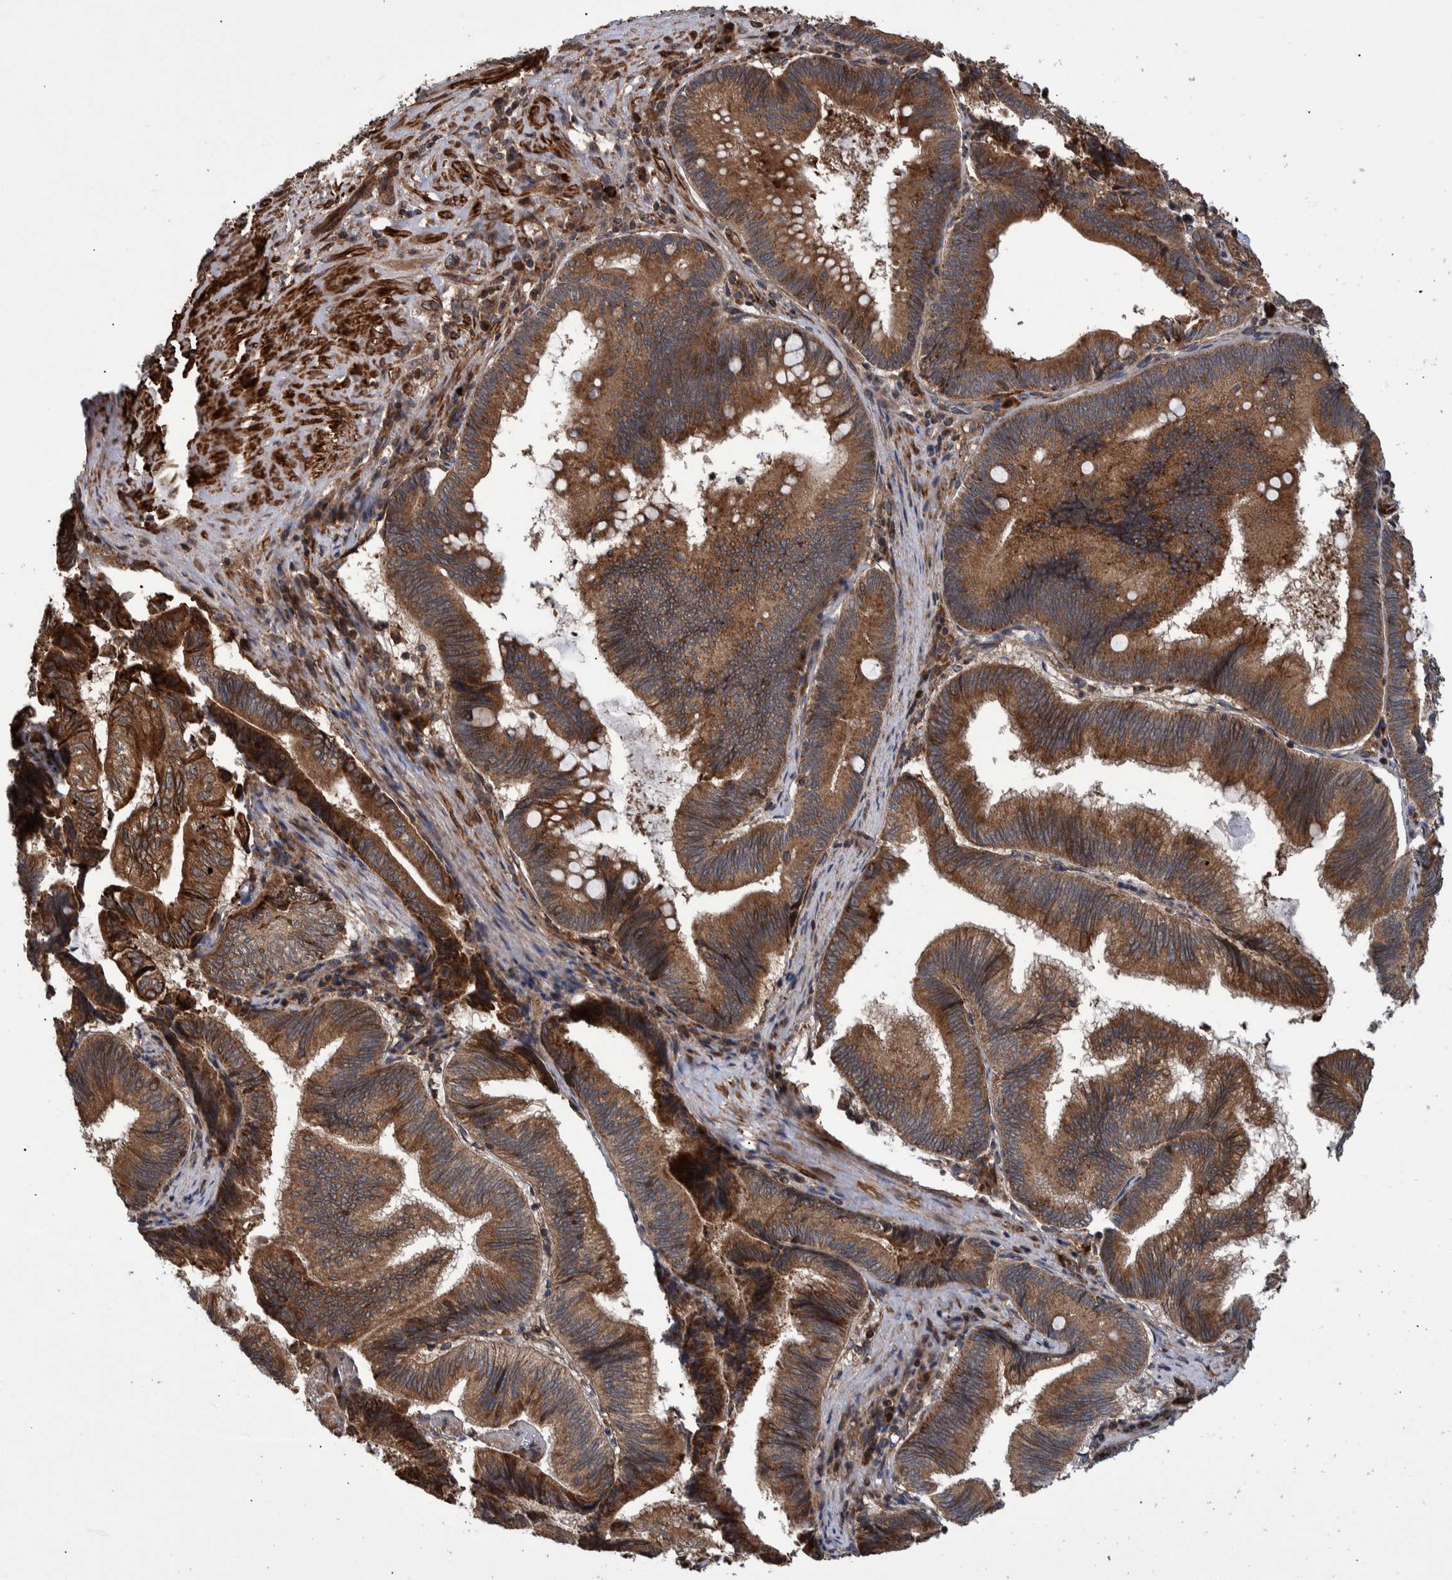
{"staining": {"intensity": "moderate", "quantity": ">75%", "location": "cytoplasmic/membranous"}, "tissue": "pancreatic cancer", "cell_type": "Tumor cells", "image_type": "cancer", "snomed": [{"axis": "morphology", "description": "Adenocarcinoma, NOS"}, {"axis": "topography", "description": "Pancreas"}], "caption": "Brown immunohistochemical staining in human pancreatic cancer demonstrates moderate cytoplasmic/membranous expression in about >75% of tumor cells.", "gene": "B3GNTL1", "patient": {"sex": "male", "age": 82}}